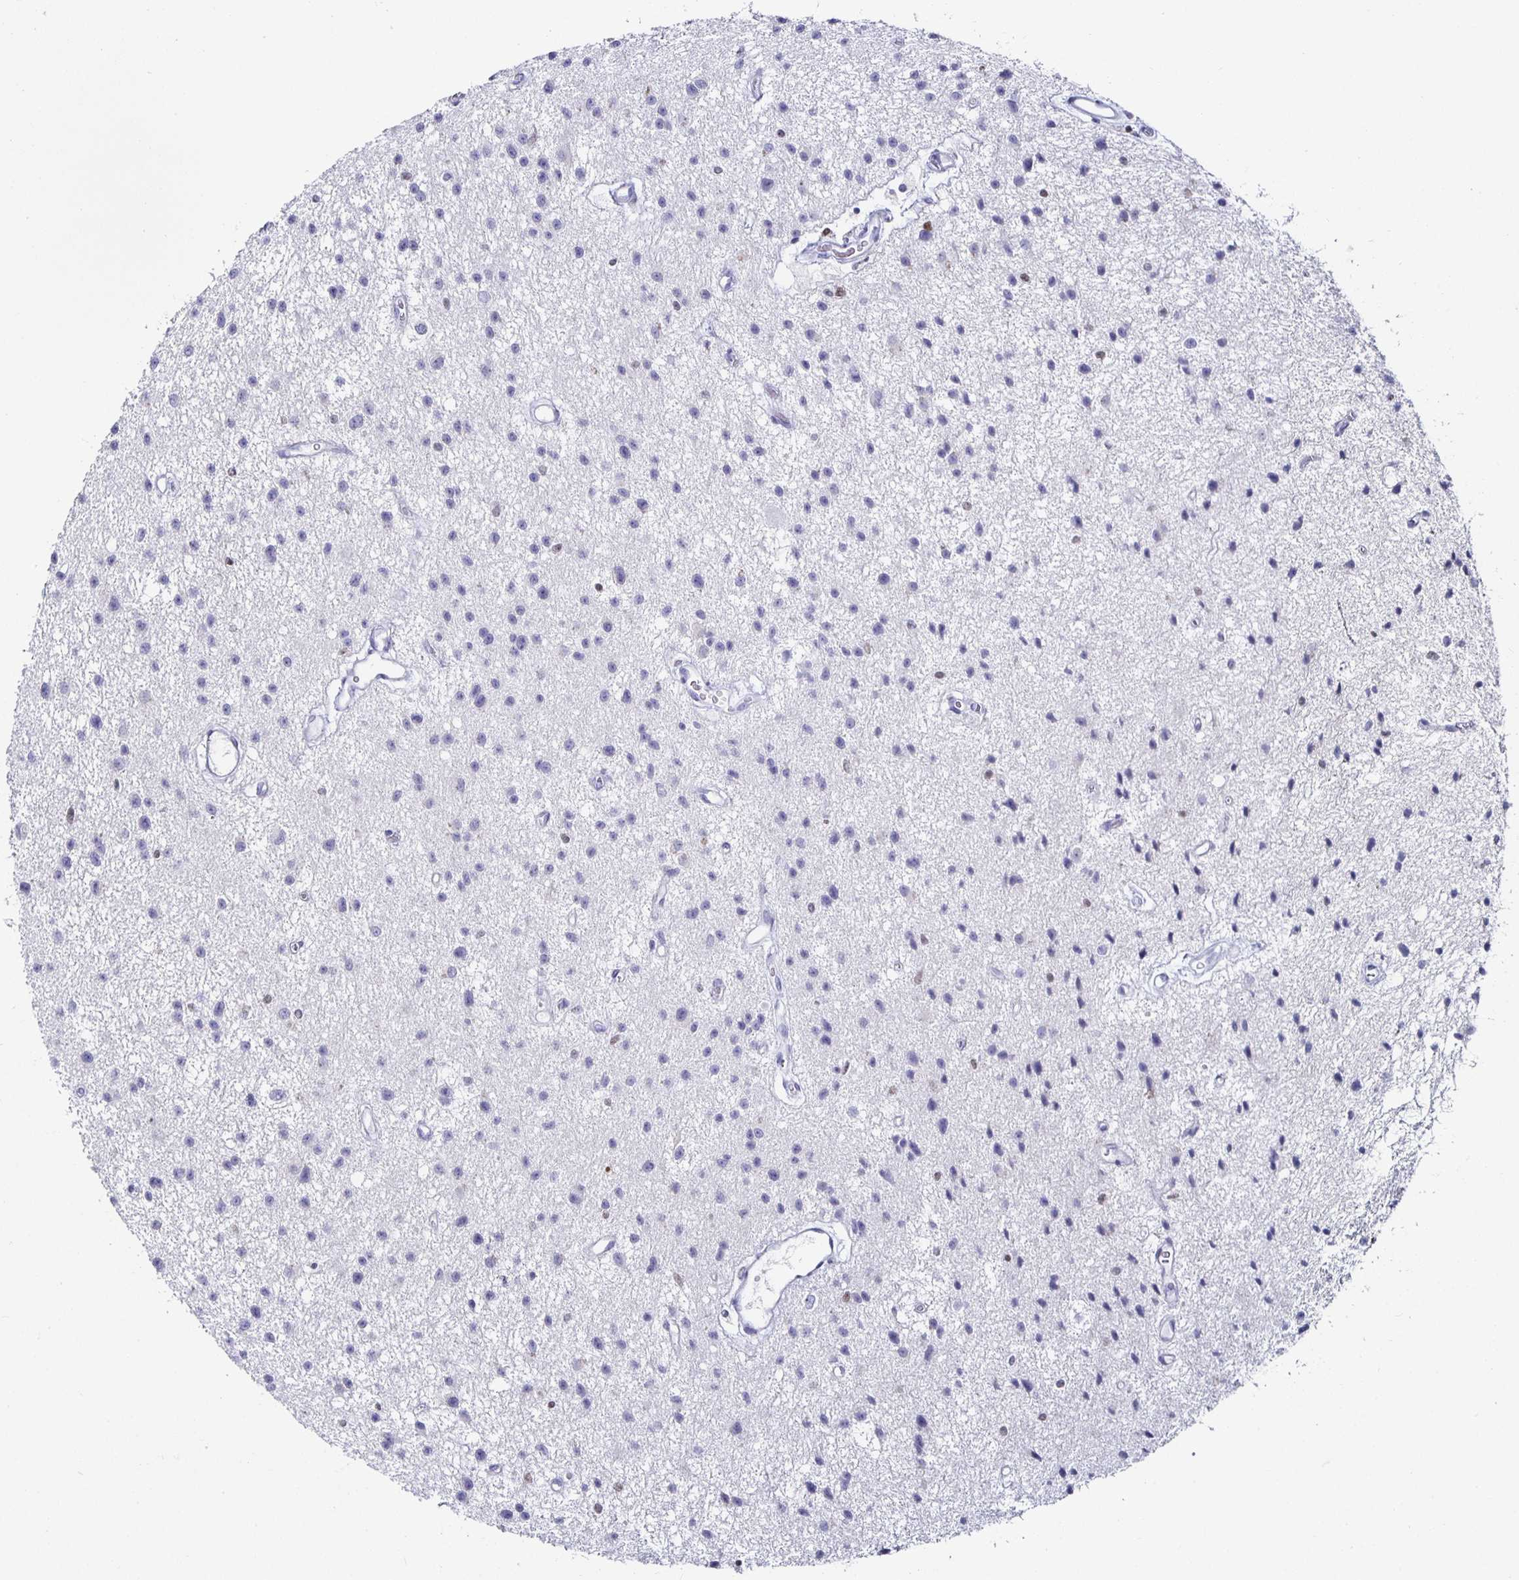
{"staining": {"intensity": "negative", "quantity": "none", "location": "none"}, "tissue": "glioma", "cell_type": "Tumor cells", "image_type": "cancer", "snomed": [{"axis": "morphology", "description": "Glioma, malignant, Low grade"}, {"axis": "topography", "description": "Brain"}], "caption": "Tumor cells show no significant expression in malignant glioma (low-grade).", "gene": "RUNX2", "patient": {"sex": "male", "age": 43}}